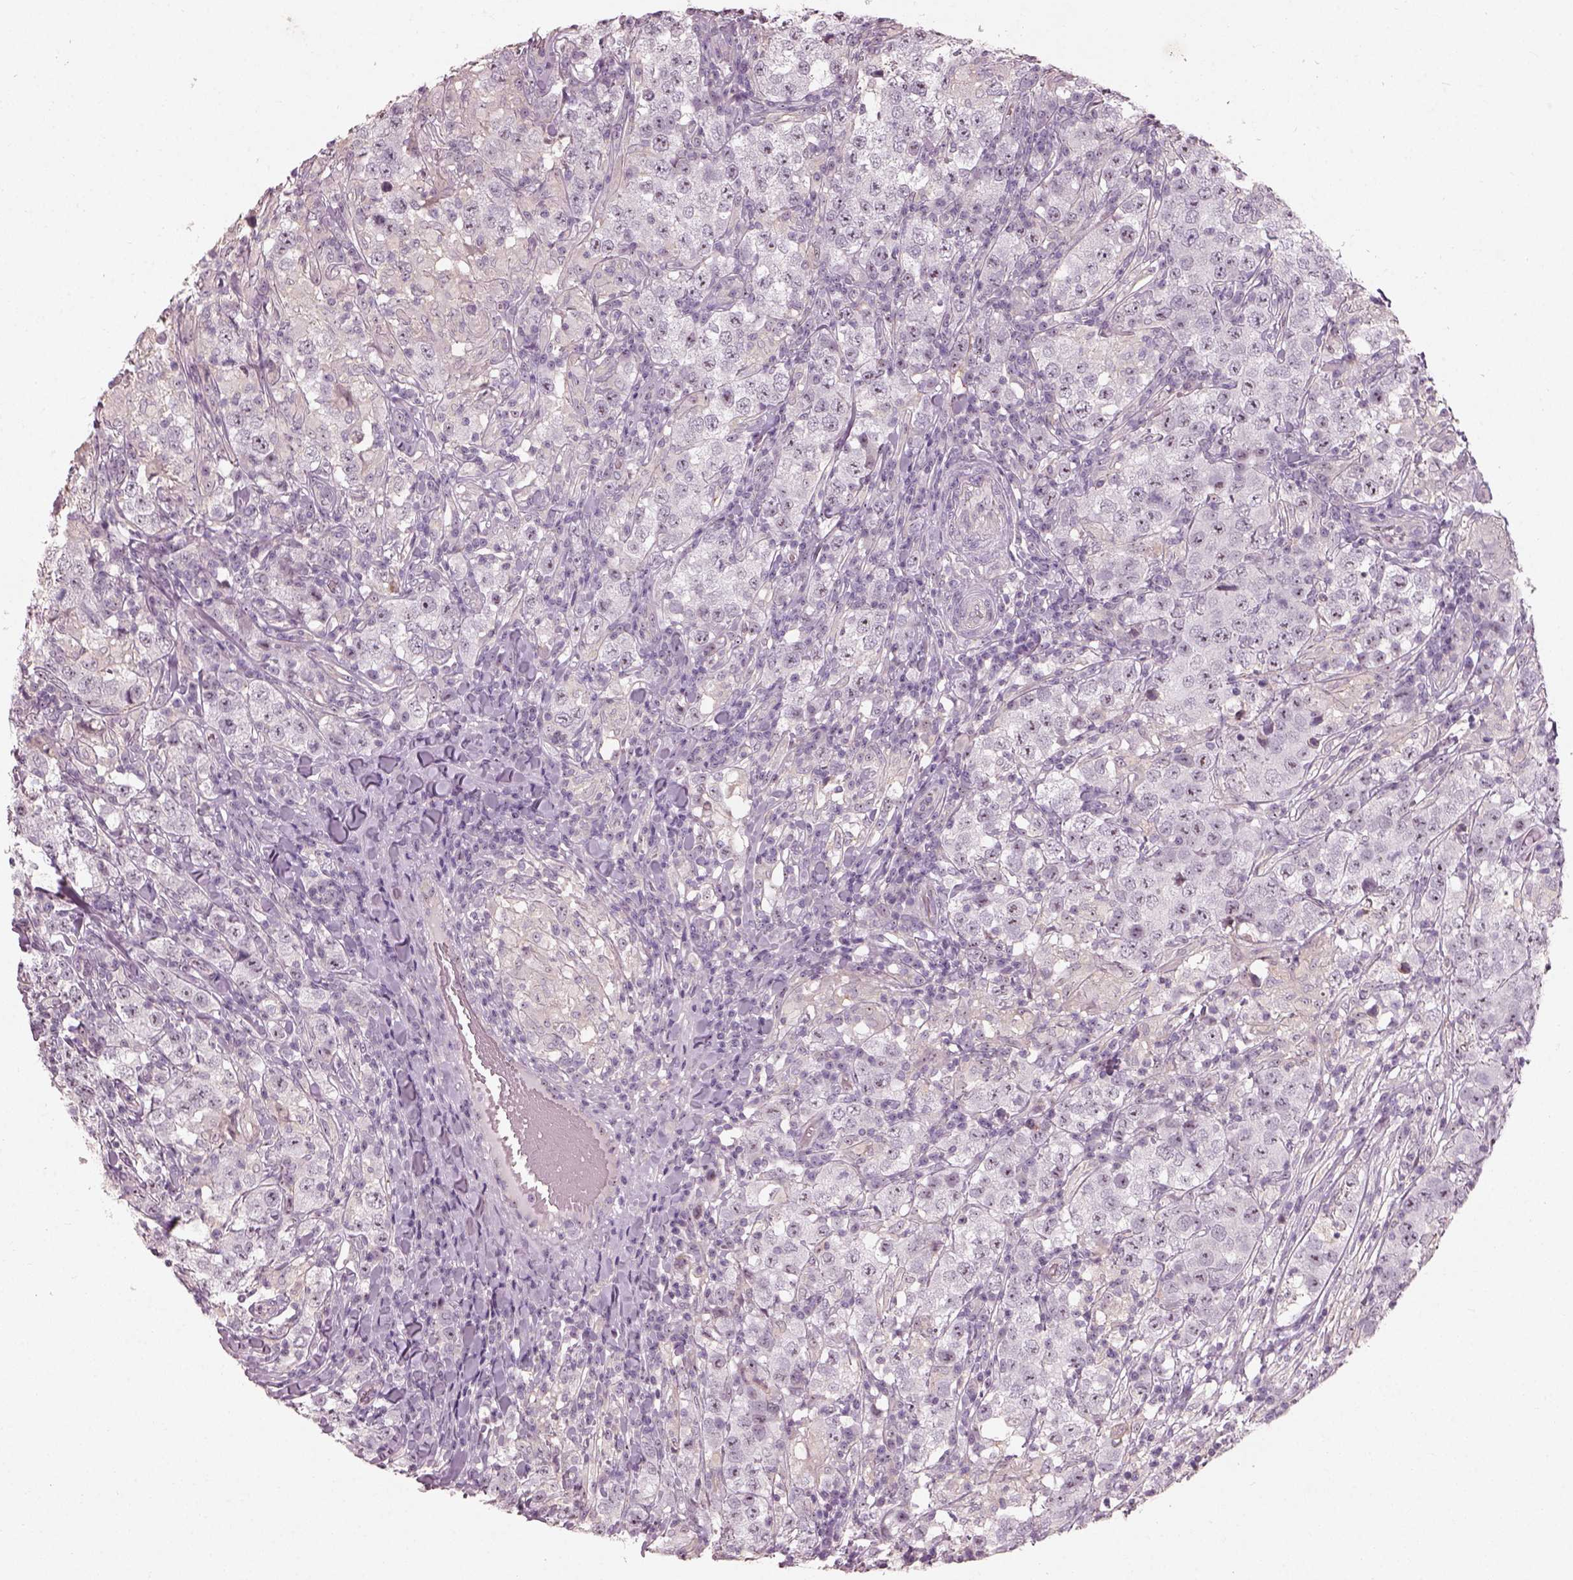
{"staining": {"intensity": "weak", "quantity": "<25%", "location": "nuclear"}, "tissue": "testis cancer", "cell_type": "Tumor cells", "image_type": "cancer", "snomed": [{"axis": "morphology", "description": "Seminoma, NOS"}, {"axis": "morphology", "description": "Carcinoma, Embryonal, NOS"}, {"axis": "topography", "description": "Testis"}], "caption": "High magnification brightfield microscopy of embryonal carcinoma (testis) stained with DAB (3,3'-diaminobenzidine) (brown) and counterstained with hematoxylin (blue): tumor cells show no significant positivity.", "gene": "CDS1", "patient": {"sex": "male", "age": 41}}